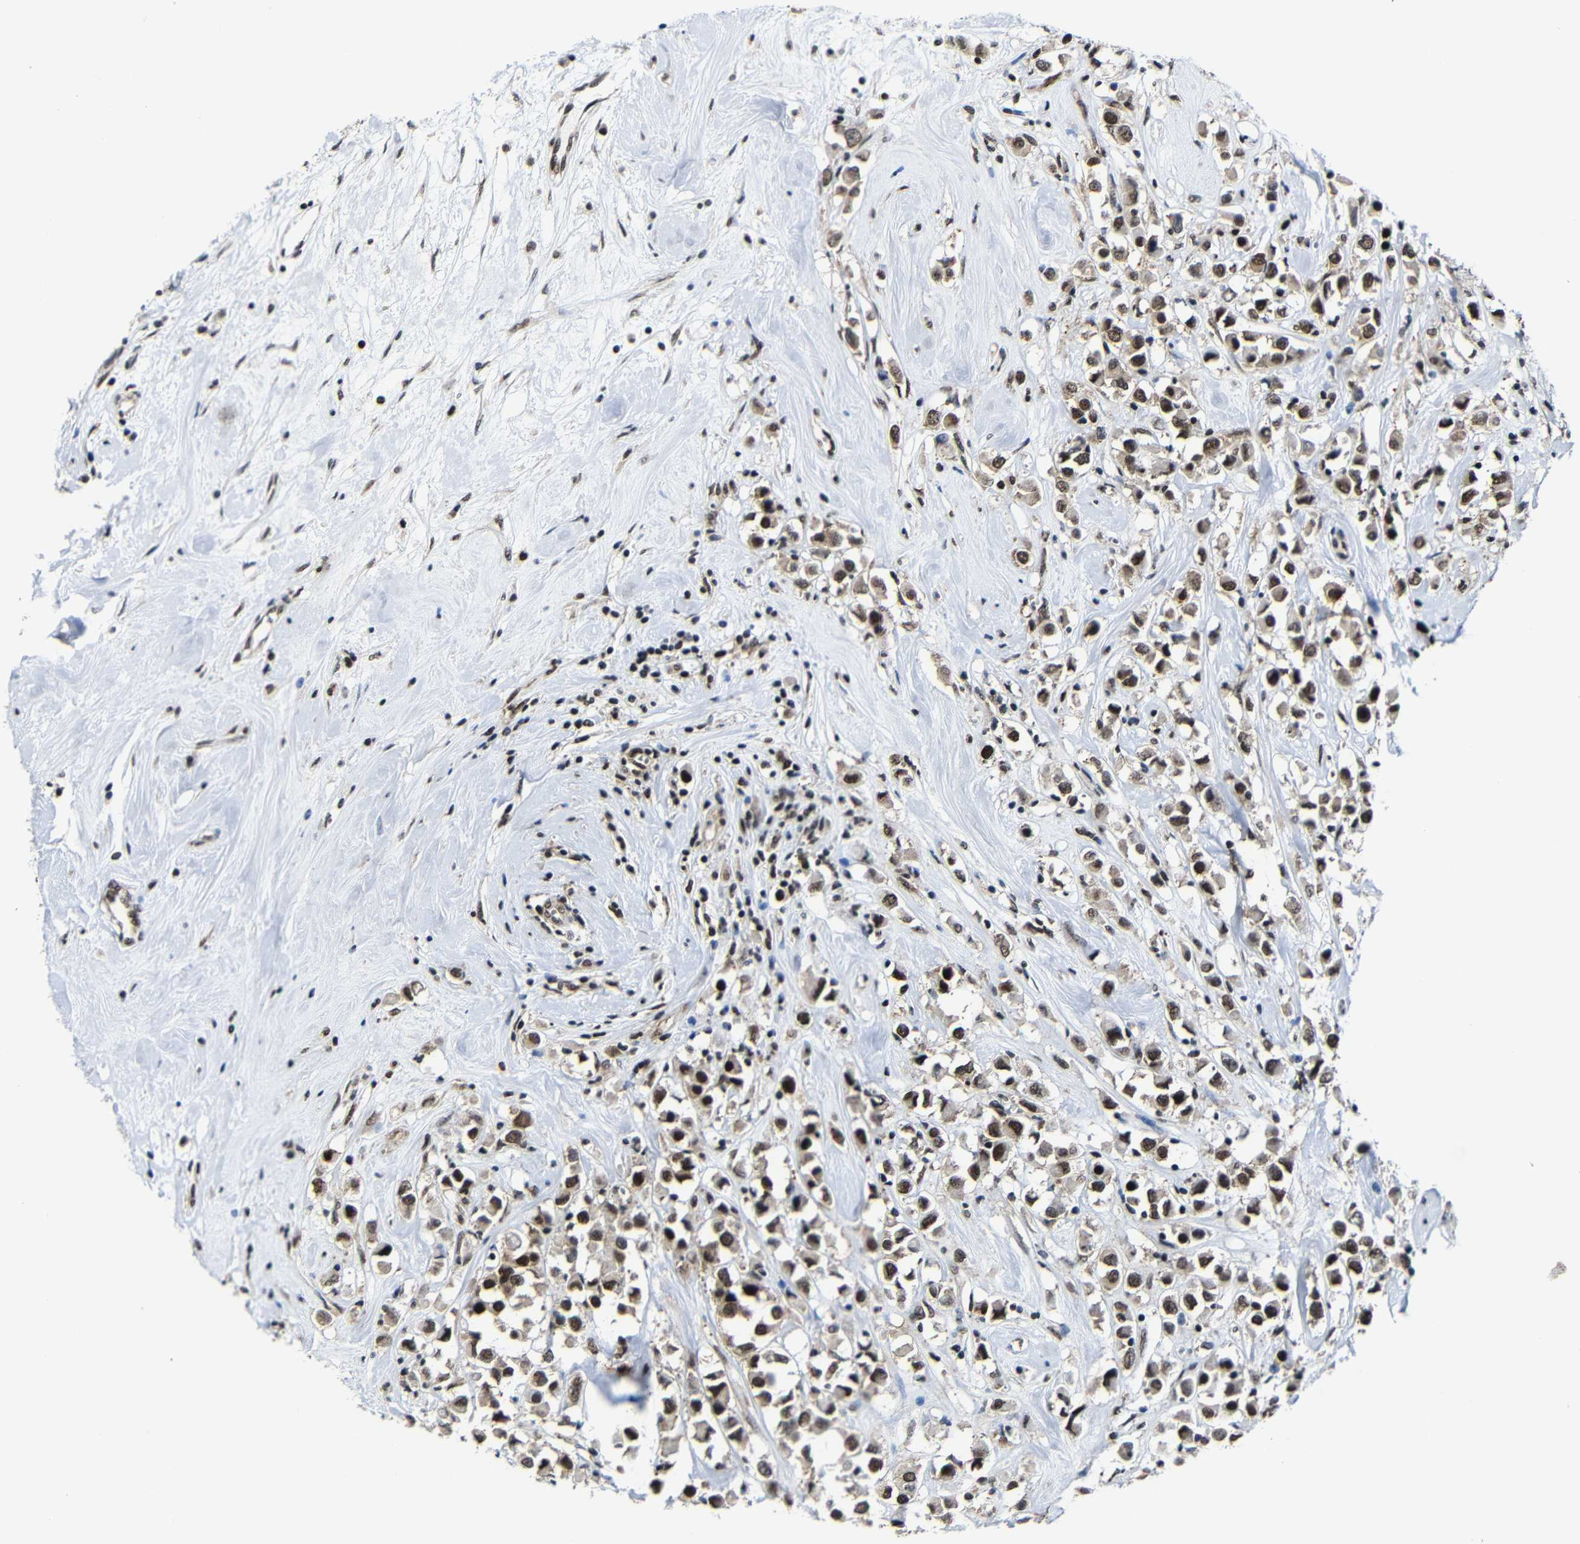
{"staining": {"intensity": "strong", "quantity": ">75%", "location": "nuclear"}, "tissue": "breast cancer", "cell_type": "Tumor cells", "image_type": "cancer", "snomed": [{"axis": "morphology", "description": "Duct carcinoma"}, {"axis": "topography", "description": "Breast"}], "caption": "Immunohistochemistry (IHC) photomicrograph of neoplastic tissue: breast cancer stained using IHC reveals high levels of strong protein expression localized specifically in the nuclear of tumor cells, appearing as a nuclear brown color.", "gene": "PTBP1", "patient": {"sex": "female", "age": 61}}